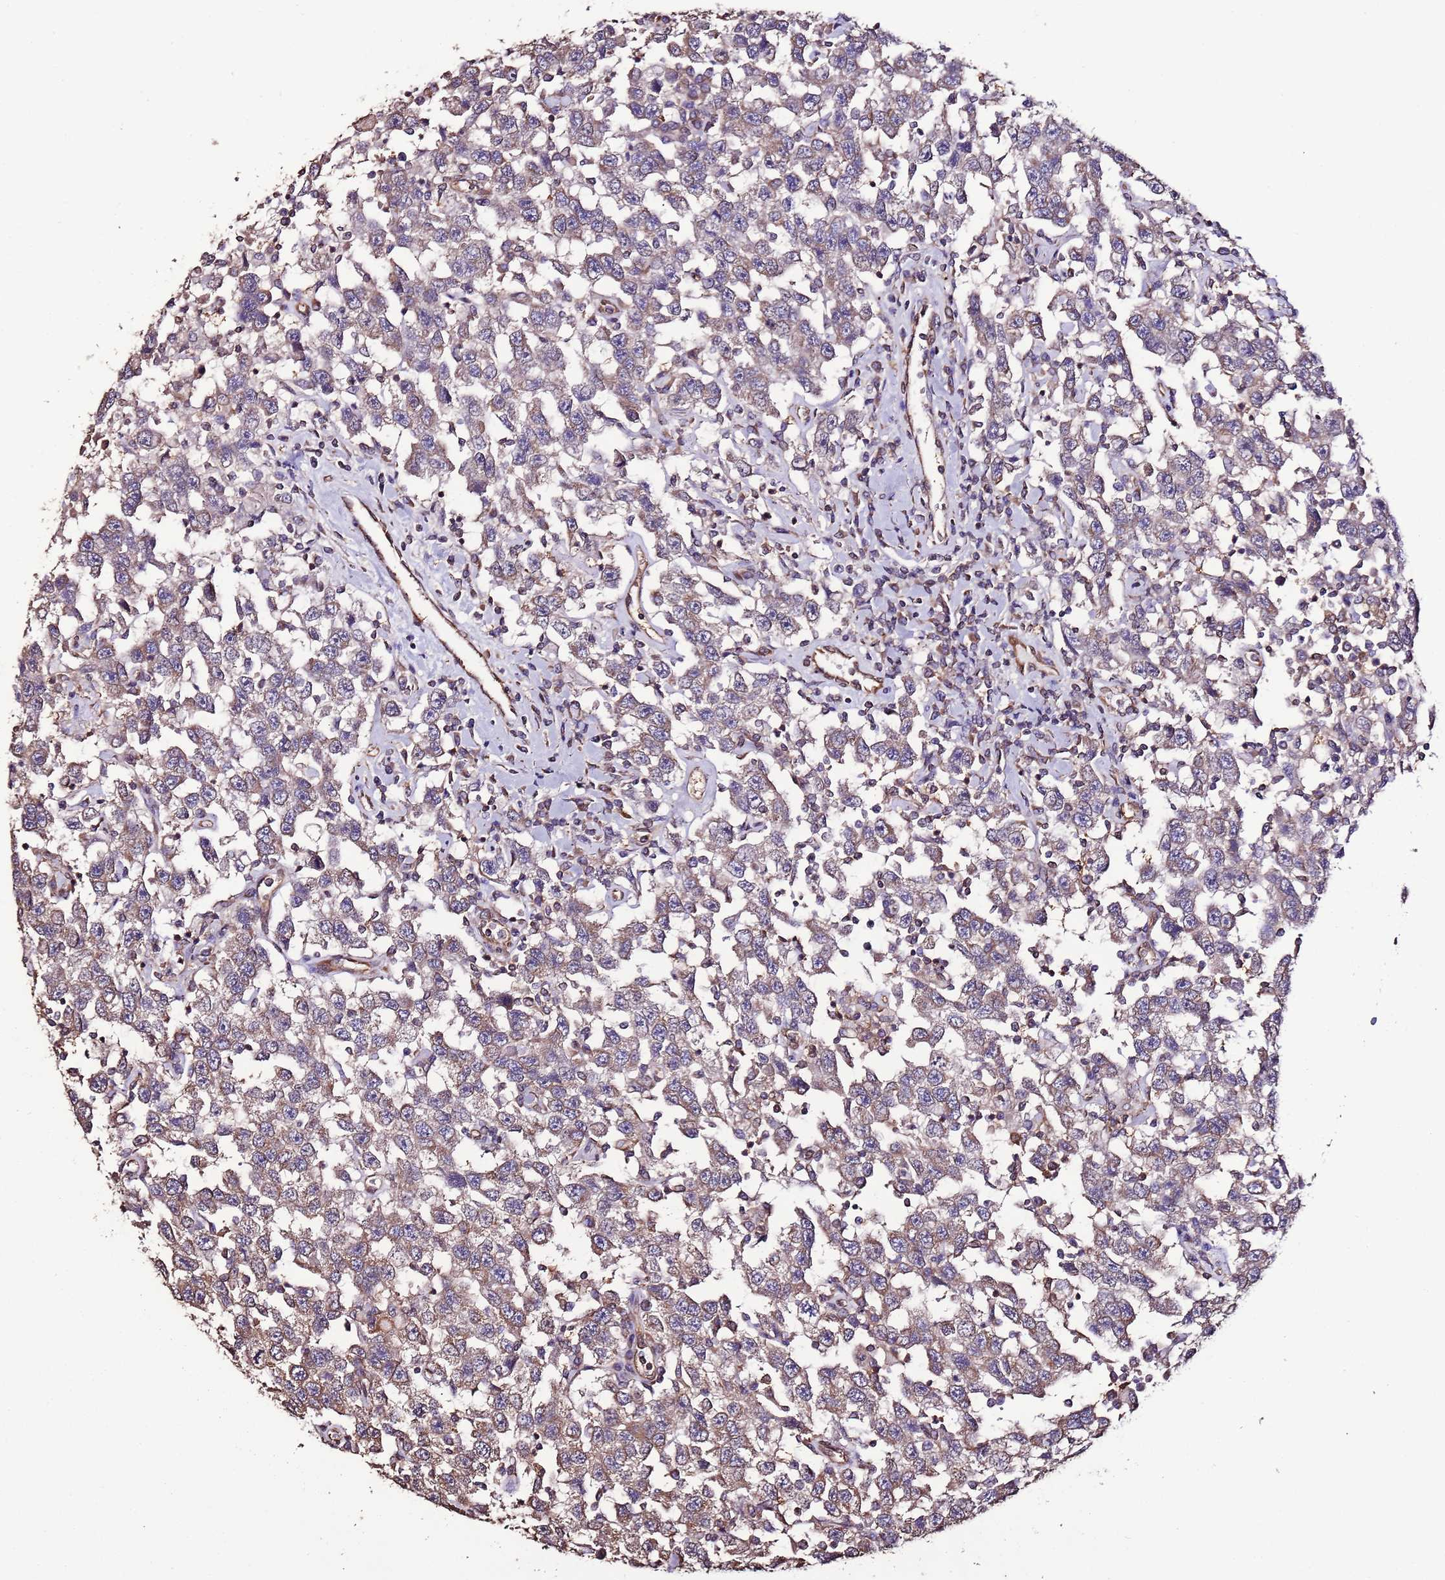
{"staining": {"intensity": "weak", "quantity": "25%-75%", "location": "cytoplasmic/membranous"}, "tissue": "testis cancer", "cell_type": "Tumor cells", "image_type": "cancer", "snomed": [{"axis": "morphology", "description": "Seminoma, NOS"}, {"axis": "topography", "description": "Testis"}], "caption": "Seminoma (testis) stained with DAB IHC reveals low levels of weak cytoplasmic/membranous staining in about 25%-75% of tumor cells.", "gene": "SLC41A3", "patient": {"sex": "male", "age": 41}}